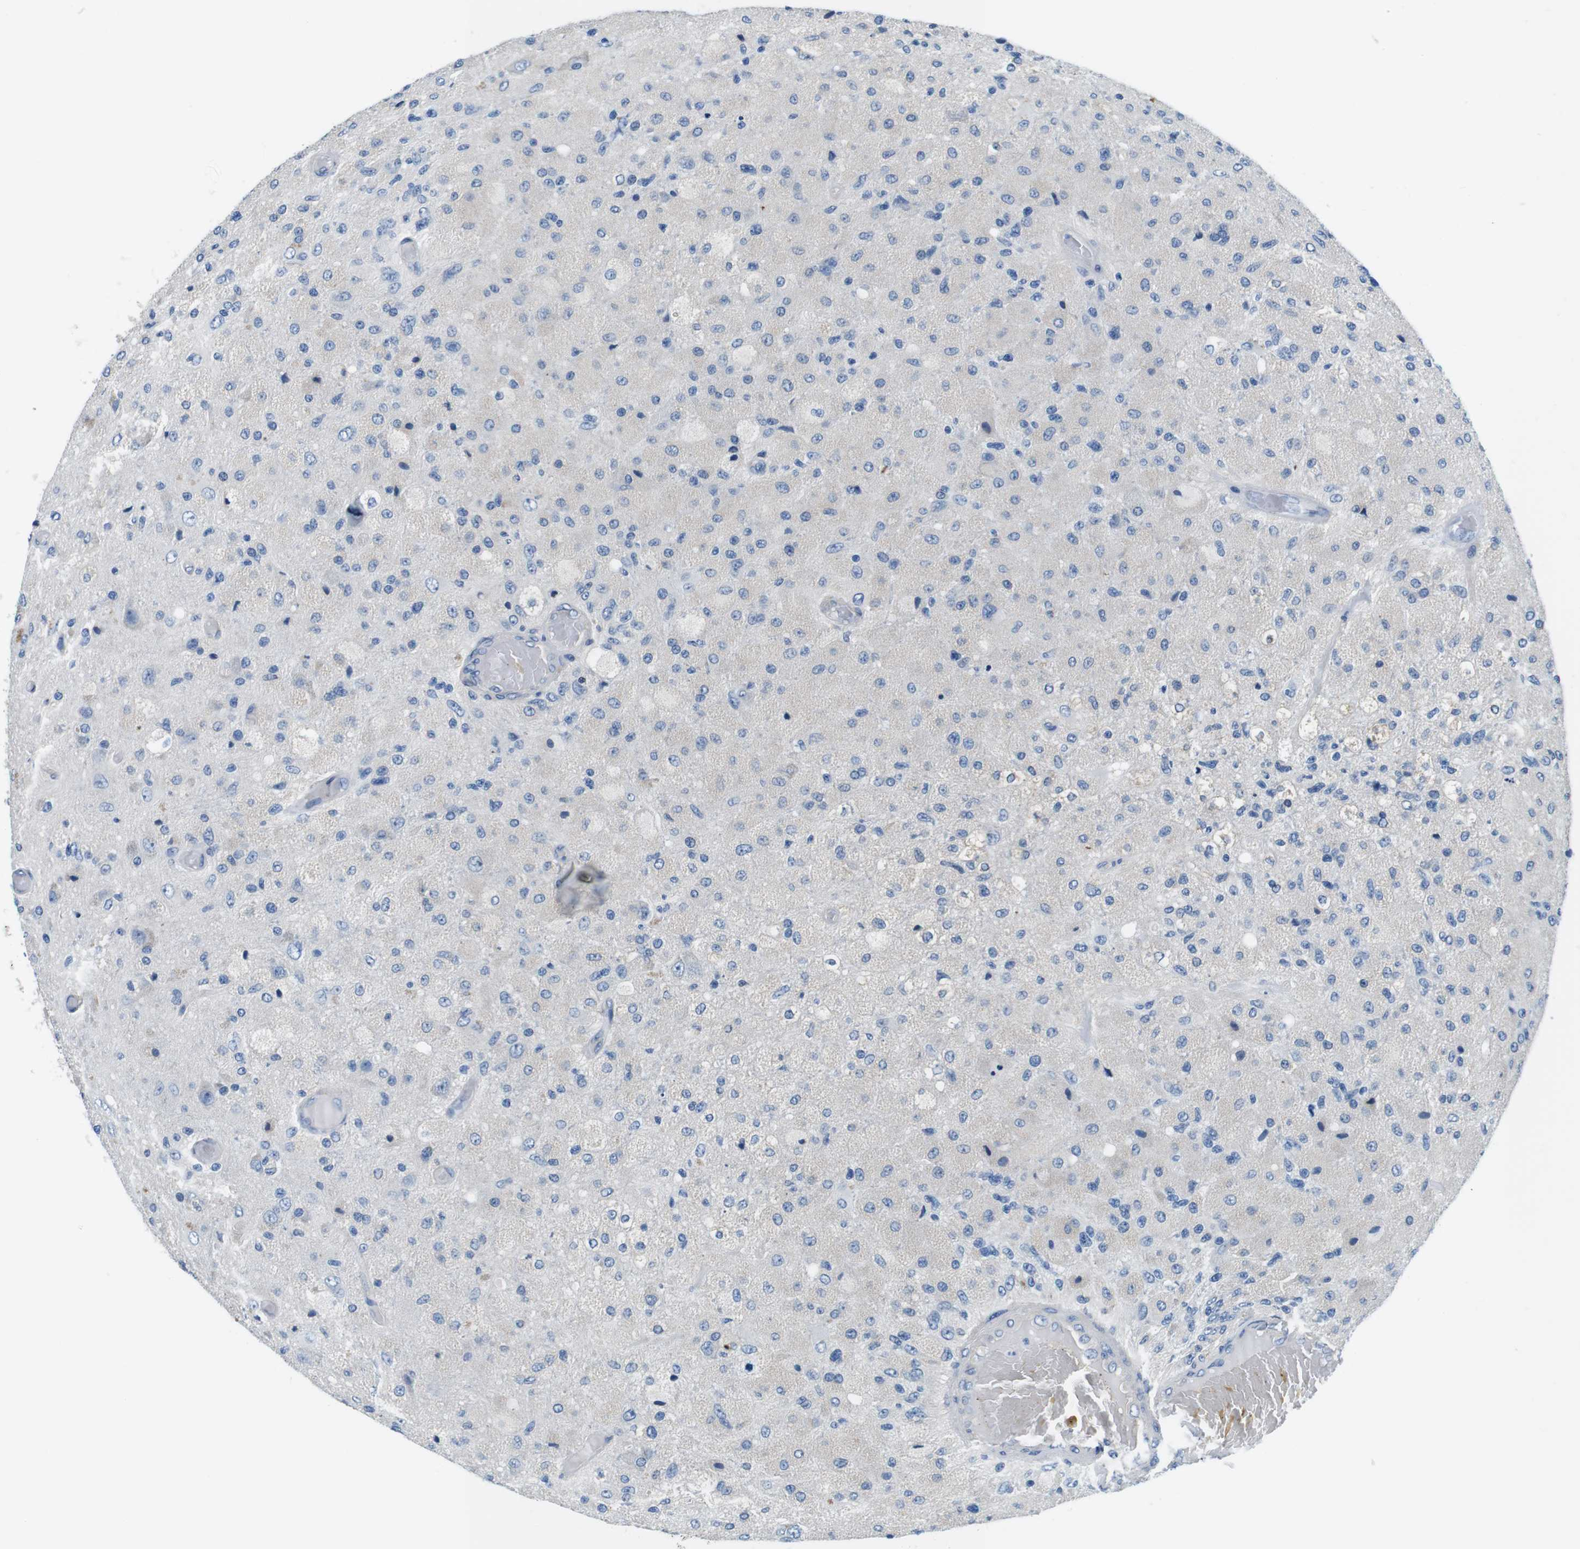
{"staining": {"intensity": "negative", "quantity": "none", "location": "none"}, "tissue": "glioma", "cell_type": "Tumor cells", "image_type": "cancer", "snomed": [{"axis": "morphology", "description": "Normal tissue, NOS"}, {"axis": "morphology", "description": "Glioma, malignant, High grade"}, {"axis": "topography", "description": "Cerebral cortex"}], "caption": "A histopathology image of human malignant glioma (high-grade) is negative for staining in tumor cells. Brightfield microscopy of immunohistochemistry stained with DAB (3,3'-diaminobenzidine) (brown) and hematoxylin (blue), captured at high magnification.", "gene": "DENND4C", "patient": {"sex": "male", "age": 77}}